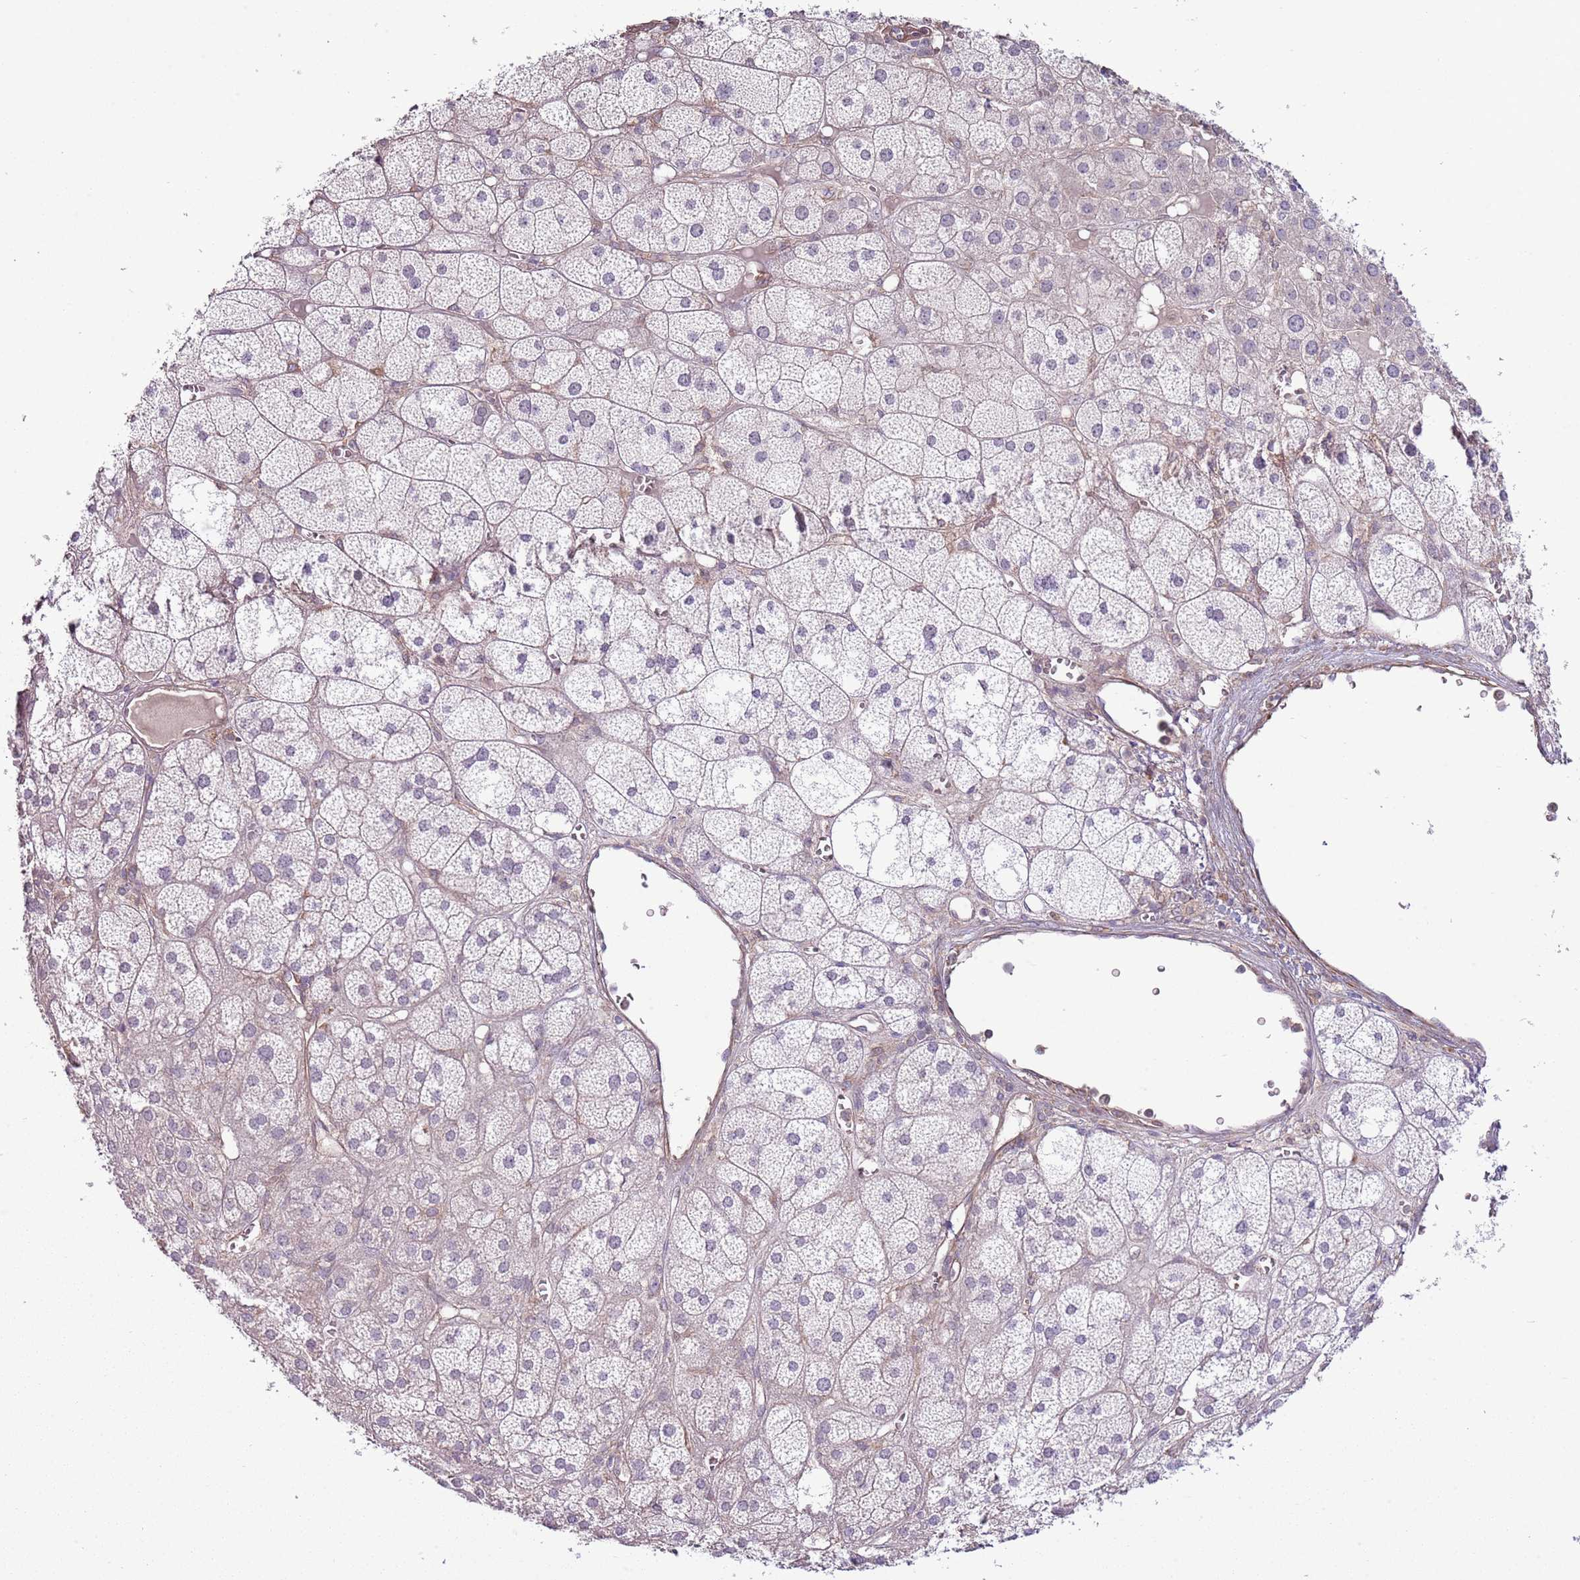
{"staining": {"intensity": "negative", "quantity": "none", "location": "none"}, "tissue": "adrenal gland", "cell_type": "Glandular cells", "image_type": "normal", "snomed": [{"axis": "morphology", "description": "Normal tissue, NOS"}, {"axis": "topography", "description": "Adrenal gland"}], "caption": "The micrograph shows no significant staining in glandular cells of adrenal gland.", "gene": "LPIN2", "patient": {"sex": "female", "age": 61}}